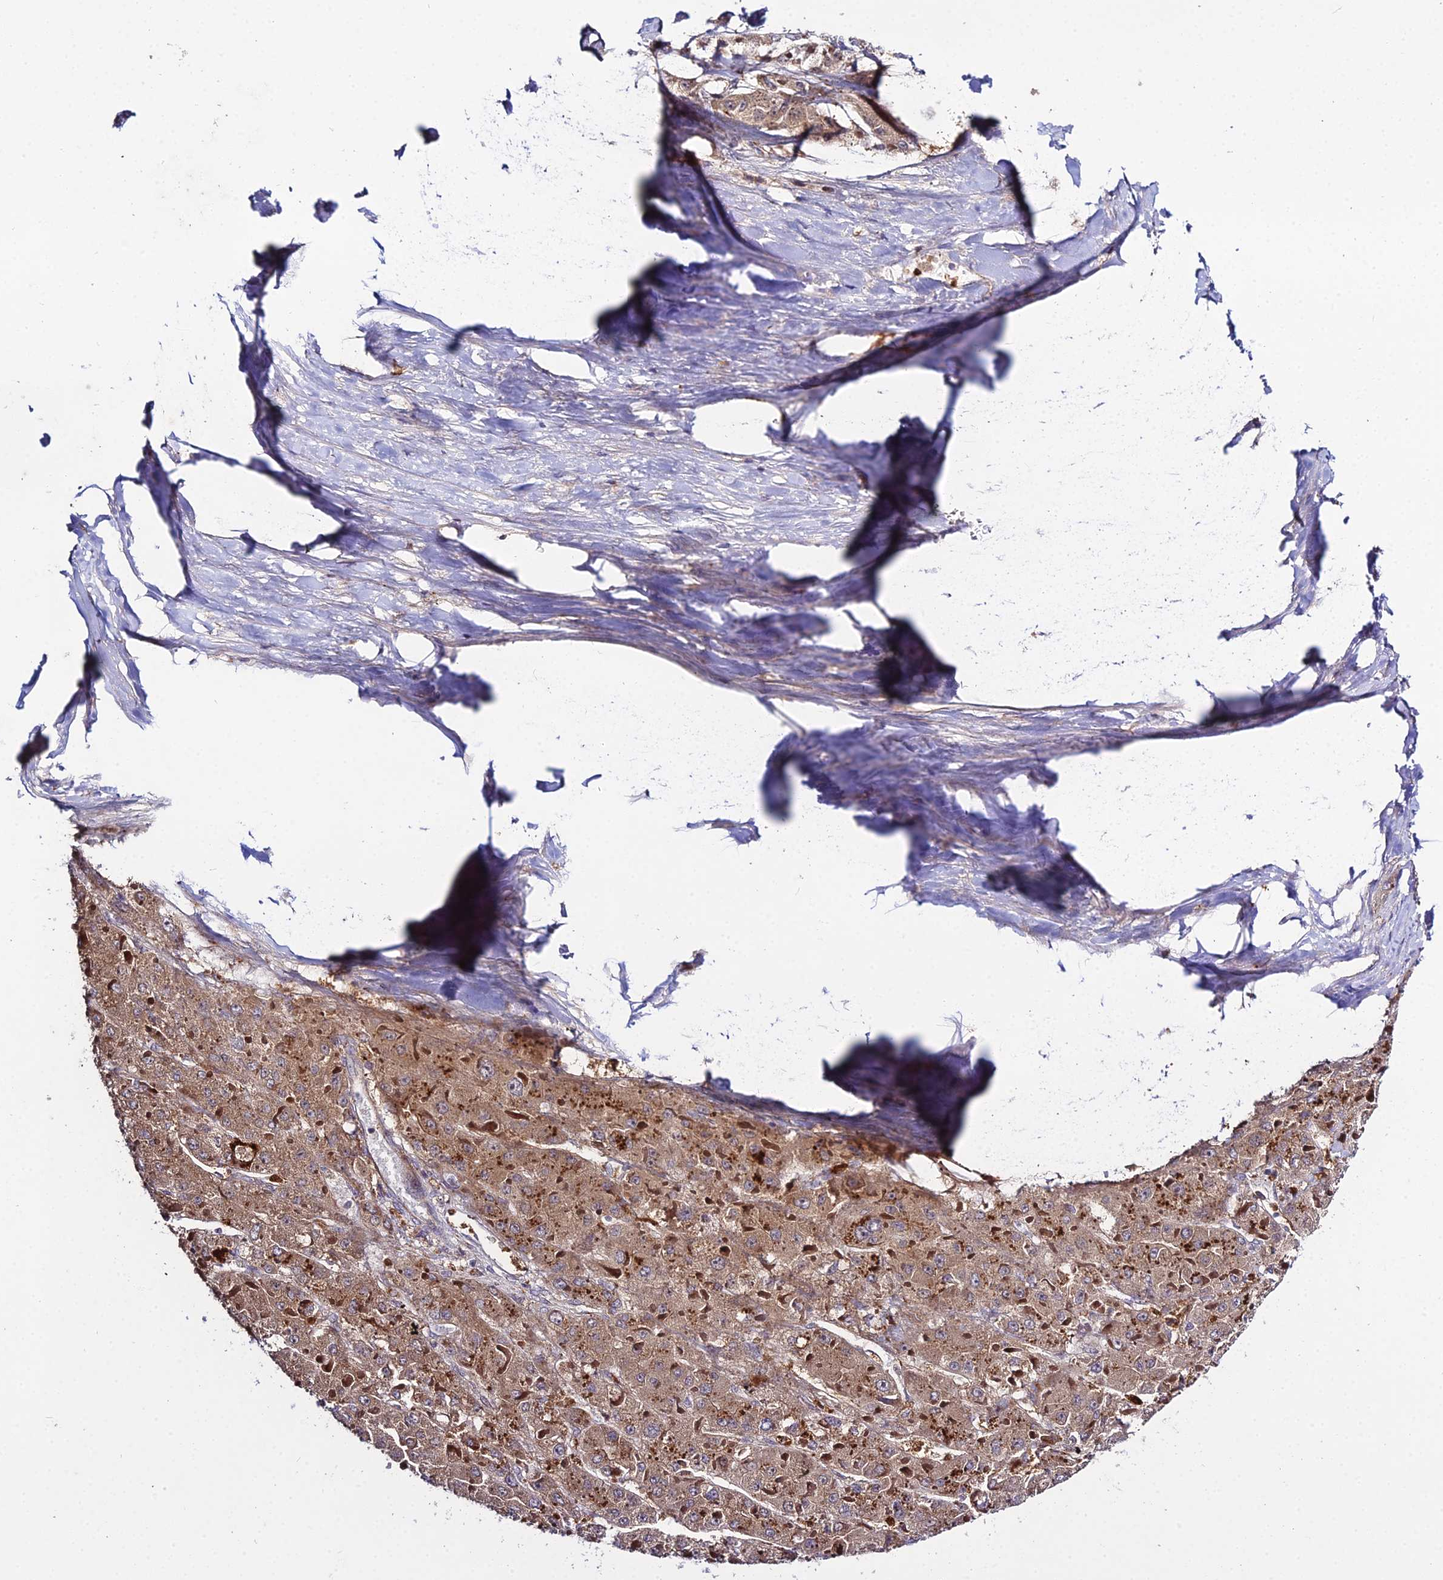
{"staining": {"intensity": "moderate", "quantity": ">75%", "location": "cytoplasmic/membranous"}, "tissue": "liver cancer", "cell_type": "Tumor cells", "image_type": "cancer", "snomed": [{"axis": "morphology", "description": "Carcinoma, Hepatocellular, NOS"}, {"axis": "topography", "description": "Liver"}], "caption": "Immunohistochemical staining of liver hepatocellular carcinoma demonstrates moderate cytoplasmic/membranous protein positivity in about >75% of tumor cells.", "gene": "EID2", "patient": {"sex": "female", "age": 73}}